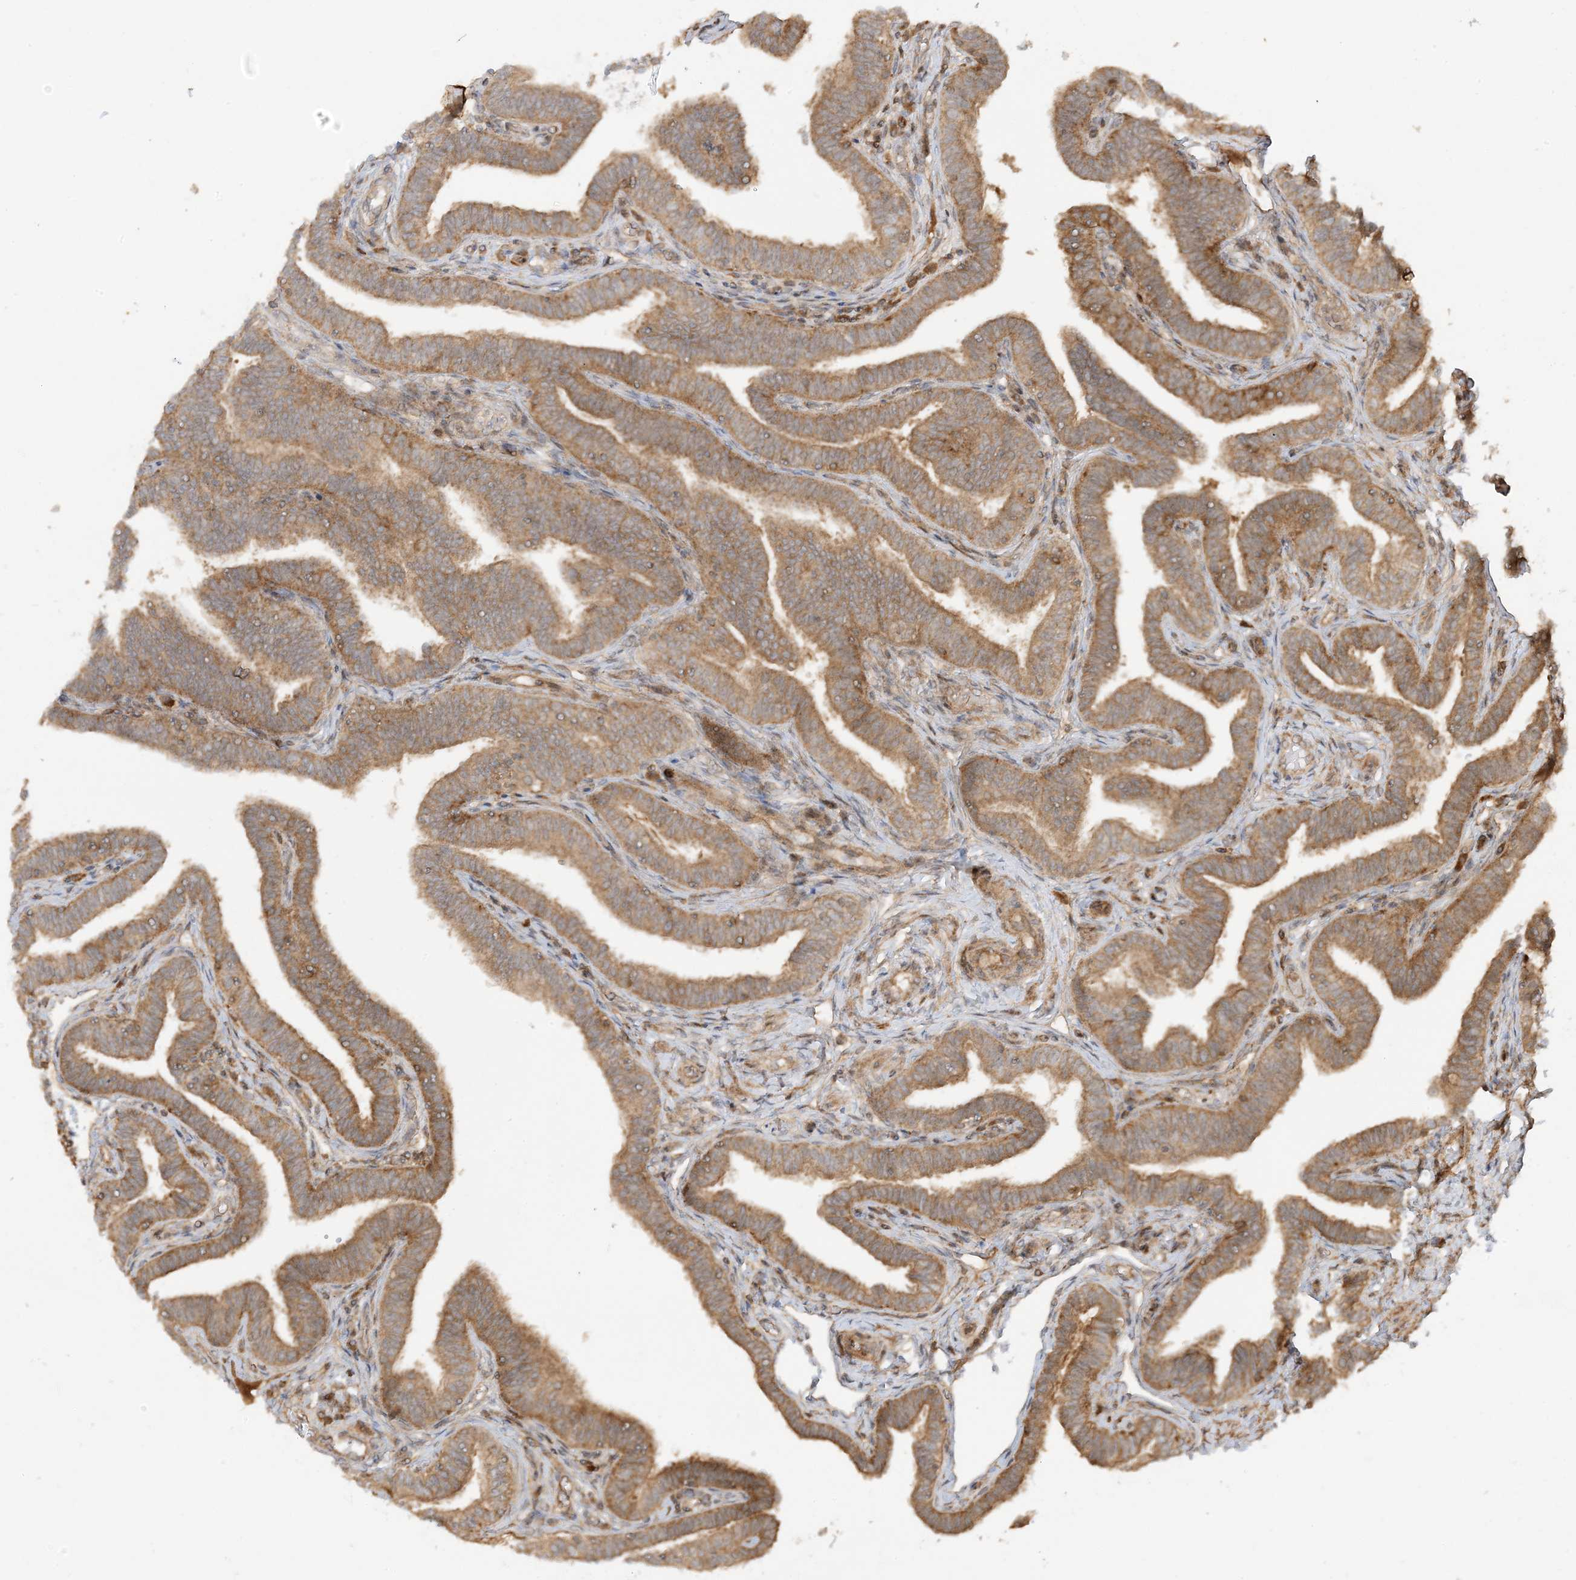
{"staining": {"intensity": "moderate", "quantity": ">75%", "location": "cytoplasmic/membranous"}, "tissue": "fallopian tube", "cell_type": "Glandular cells", "image_type": "normal", "snomed": [{"axis": "morphology", "description": "Normal tissue, NOS"}, {"axis": "topography", "description": "Fallopian tube"}], "caption": "IHC image of benign fallopian tube: human fallopian tube stained using immunohistochemistry (IHC) exhibits medium levels of moderate protein expression localized specifically in the cytoplasmic/membranous of glandular cells, appearing as a cytoplasmic/membranous brown color.", "gene": "XRN1", "patient": {"sex": "female", "age": 39}}